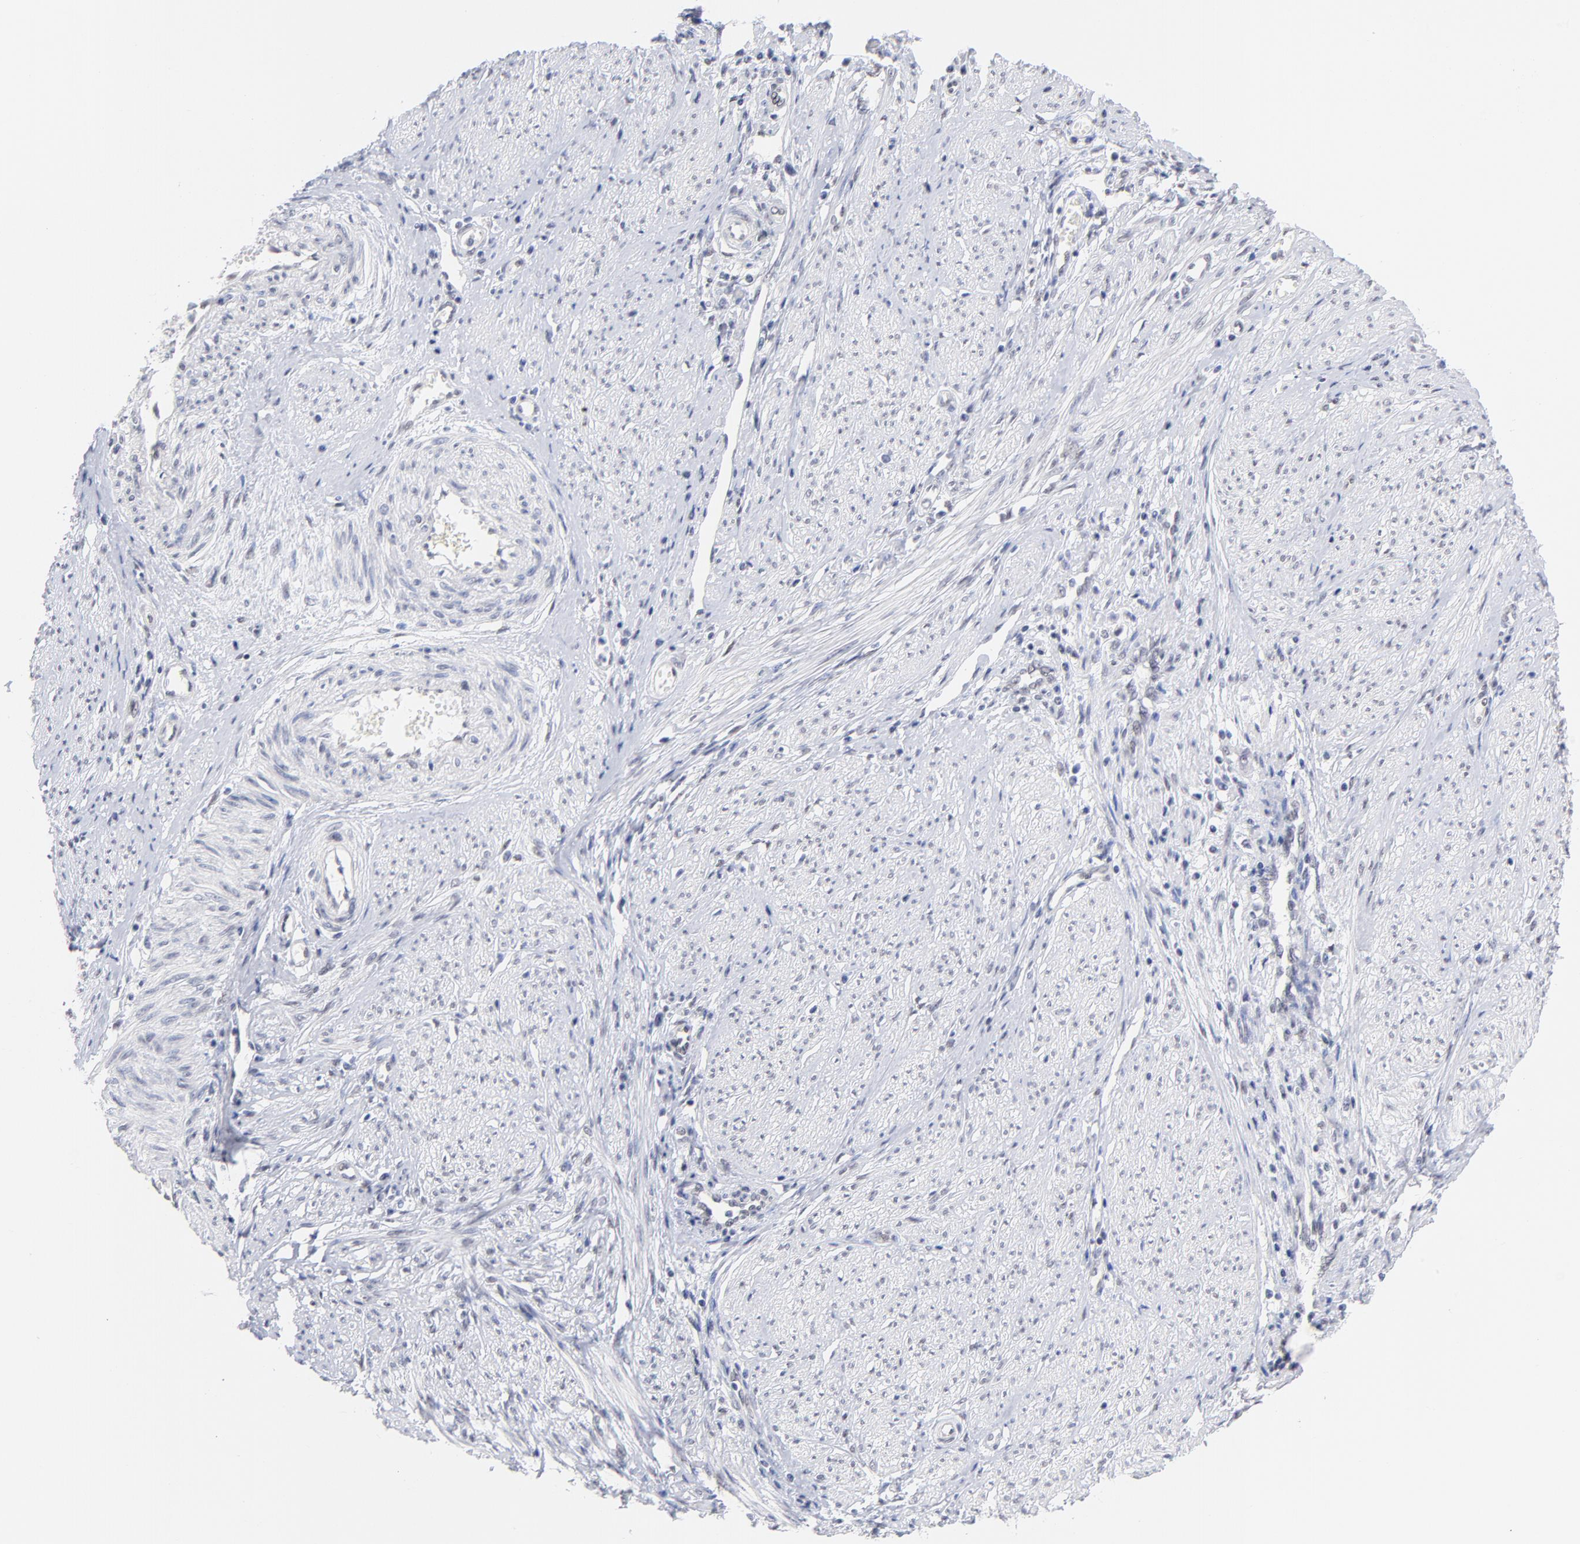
{"staining": {"intensity": "negative", "quantity": "none", "location": "none"}, "tissue": "cervical cancer", "cell_type": "Tumor cells", "image_type": "cancer", "snomed": [{"axis": "morphology", "description": "Adenocarcinoma, NOS"}, {"axis": "topography", "description": "Cervix"}], "caption": "Immunohistochemical staining of human cervical adenocarcinoma reveals no significant staining in tumor cells.", "gene": "ZNF74", "patient": {"sex": "female", "age": 36}}